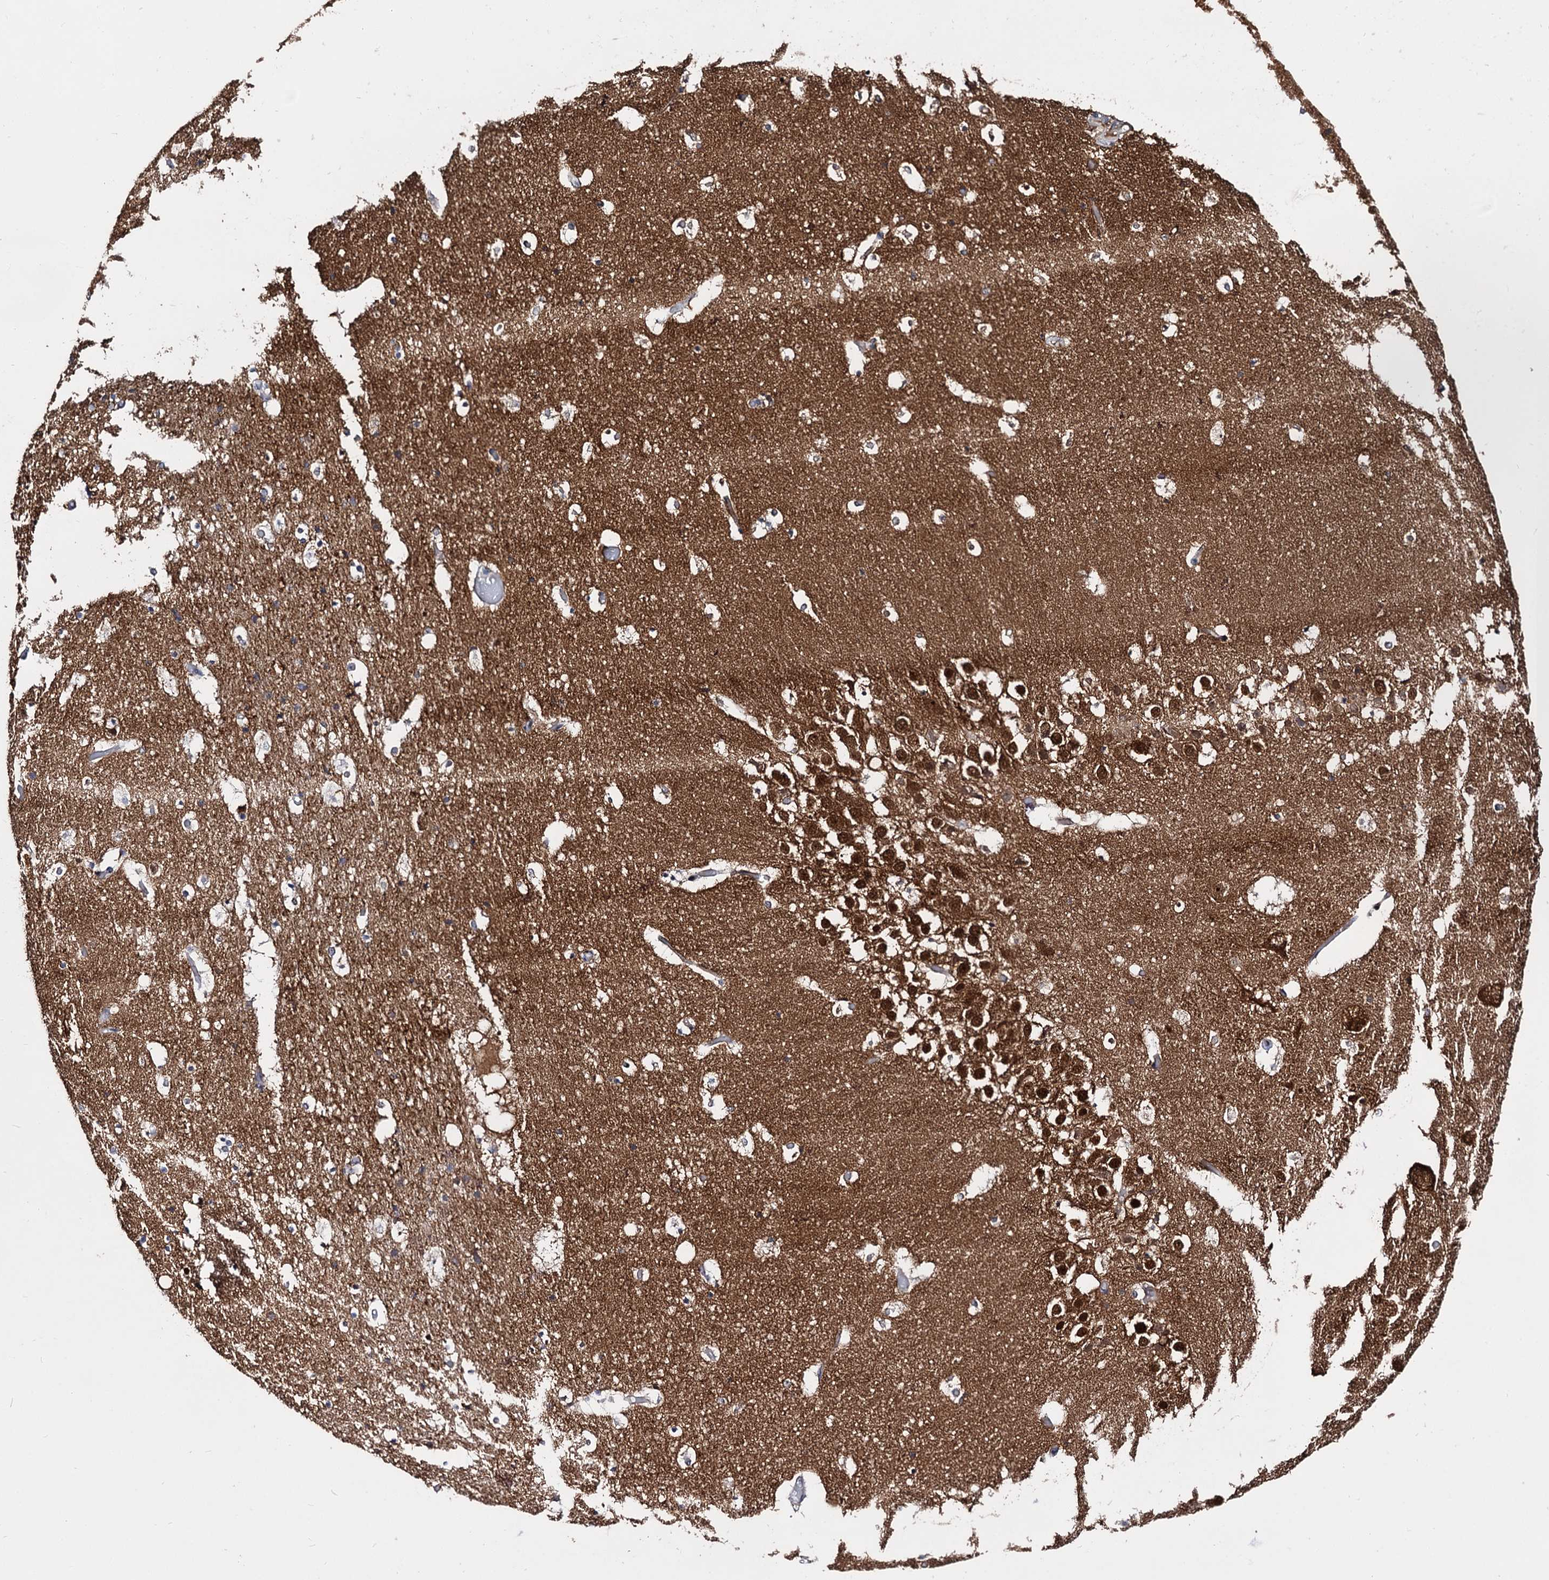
{"staining": {"intensity": "negative", "quantity": "none", "location": "none"}, "tissue": "hippocampus", "cell_type": "Glial cells", "image_type": "normal", "snomed": [{"axis": "morphology", "description": "Normal tissue, NOS"}, {"axis": "topography", "description": "Hippocampus"}], "caption": "There is no significant expression in glial cells of hippocampus. The staining was performed using DAB to visualize the protein expression in brown, while the nuclei were stained in blue with hematoxylin (Magnification: 20x).", "gene": "CAPRIN2", "patient": {"sex": "female", "age": 52}}